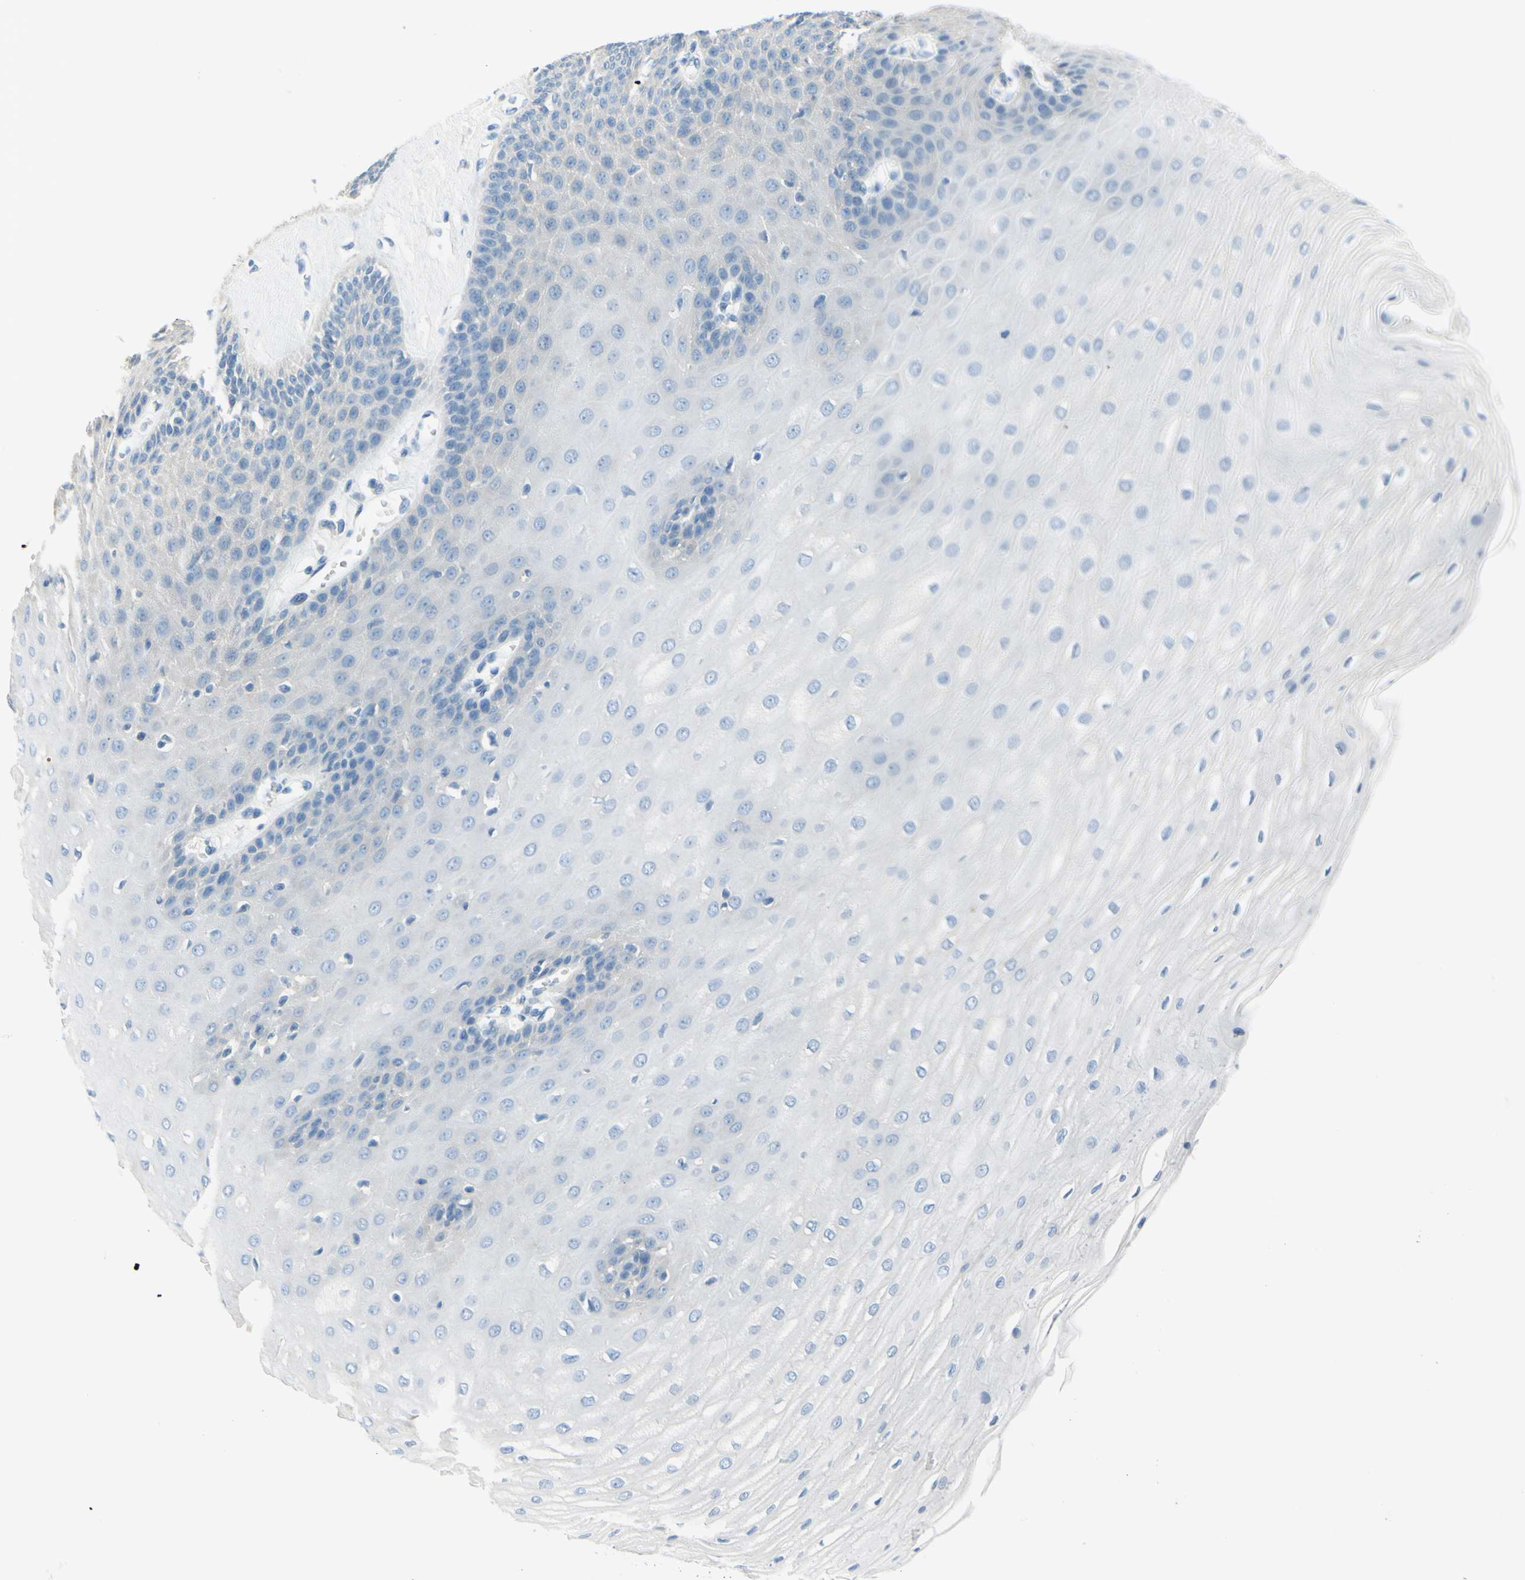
{"staining": {"intensity": "negative", "quantity": "none", "location": "none"}, "tissue": "esophagus", "cell_type": "Squamous epithelial cells", "image_type": "normal", "snomed": [{"axis": "morphology", "description": "Normal tissue, NOS"}, {"axis": "morphology", "description": "Squamous cell carcinoma, NOS"}, {"axis": "topography", "description": "Esophagus"}], "caption": "DAB (3,3'-diaminobenzidine) immunohistochemical staining of unremarkable human esophagus exhibits no significant expression in squamous epithelial cells.", "gene": "DCT", "patient": {"sex": "male", "age": 65}}